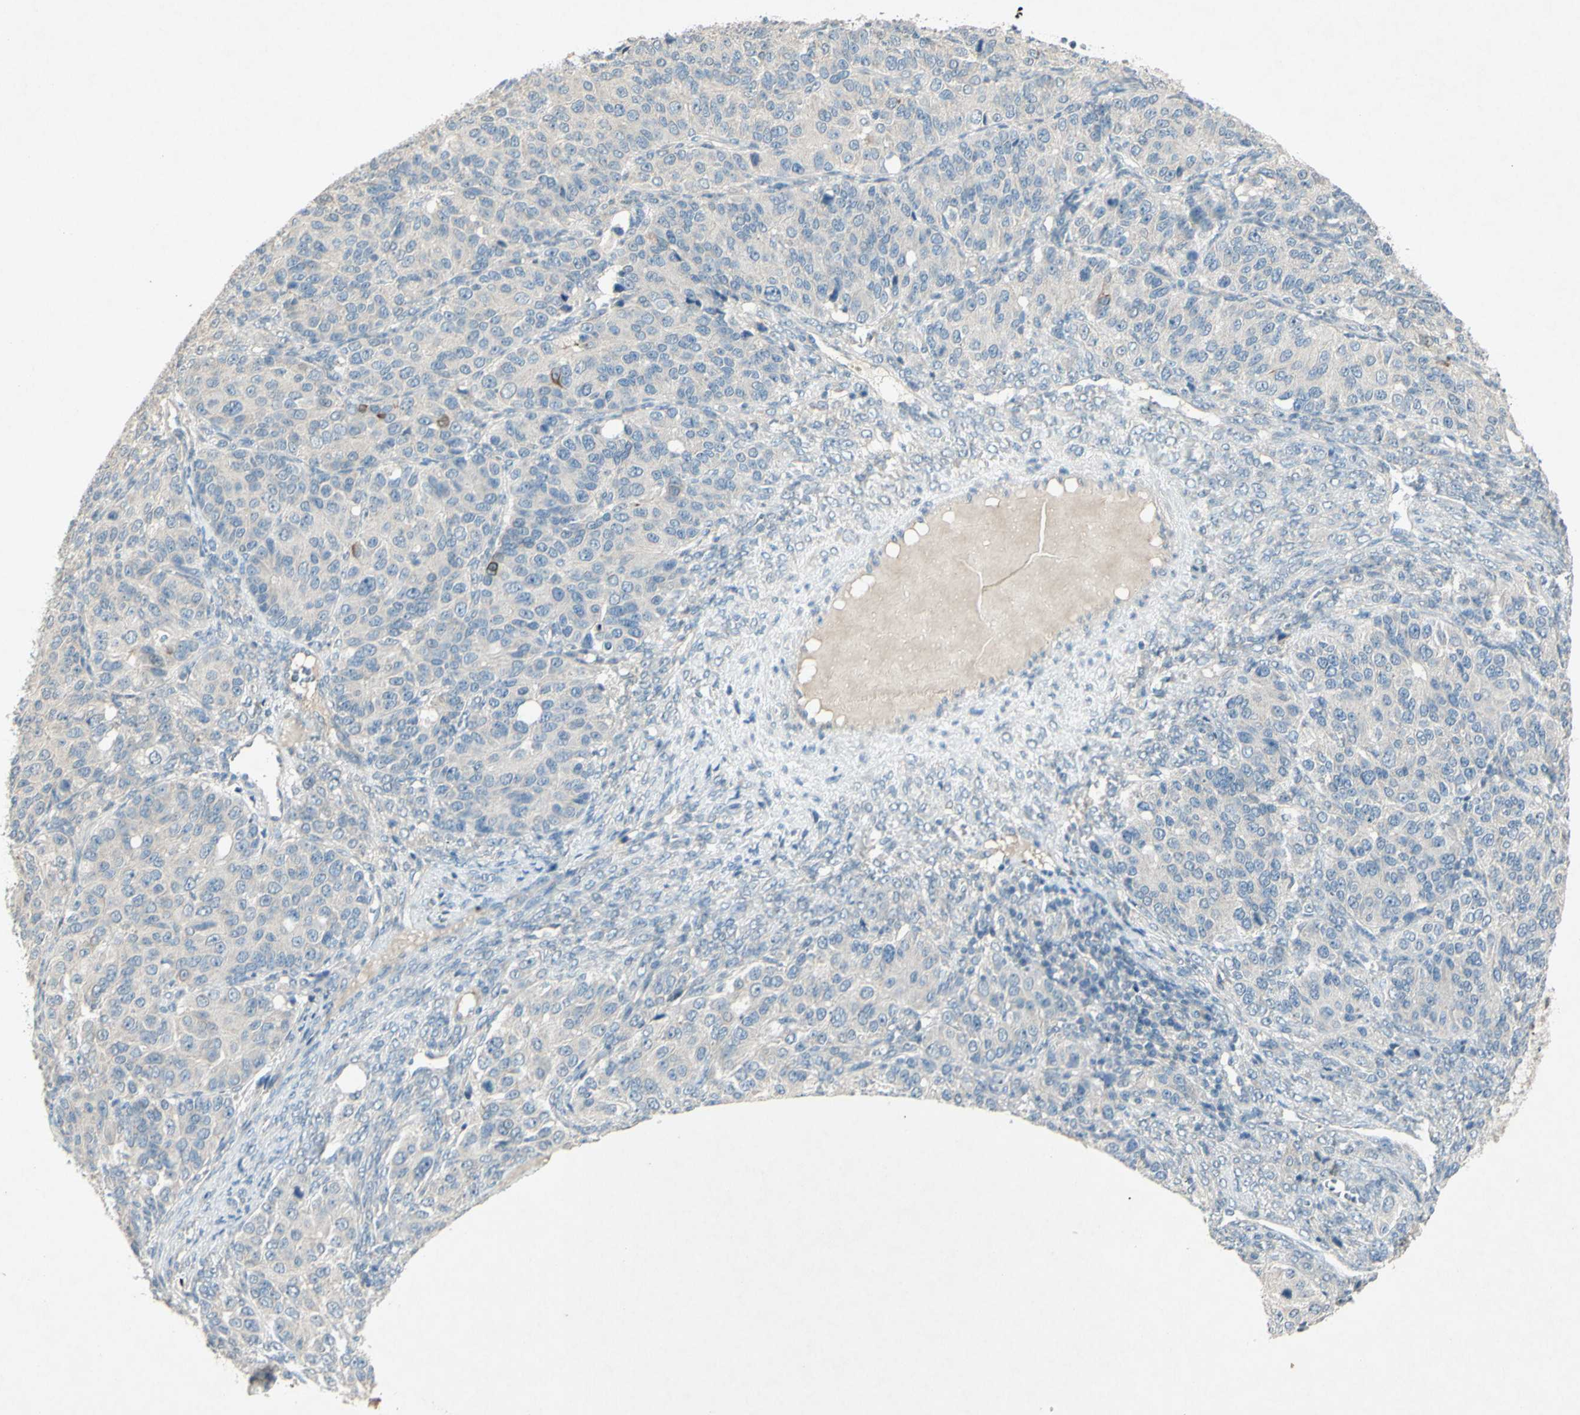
{"staining": {"intensity": "negative", "quantity": "none", "location": "none"}, "tissue": "ovarian cancer", "cell_type": "Tumor cells", "image_type": "cancer", "snomed": [{"axis": "morphology", "description": "Carcinoma, endometroid"}, {"axis": "topography", "description": "Ovary"}], "caption": "This is an immunohistochemistry image of human ovarian cancer. There is no positivity in tumor cells.", "gene": "TIMM21", "patient": {"sex": "female", "age": 51}}